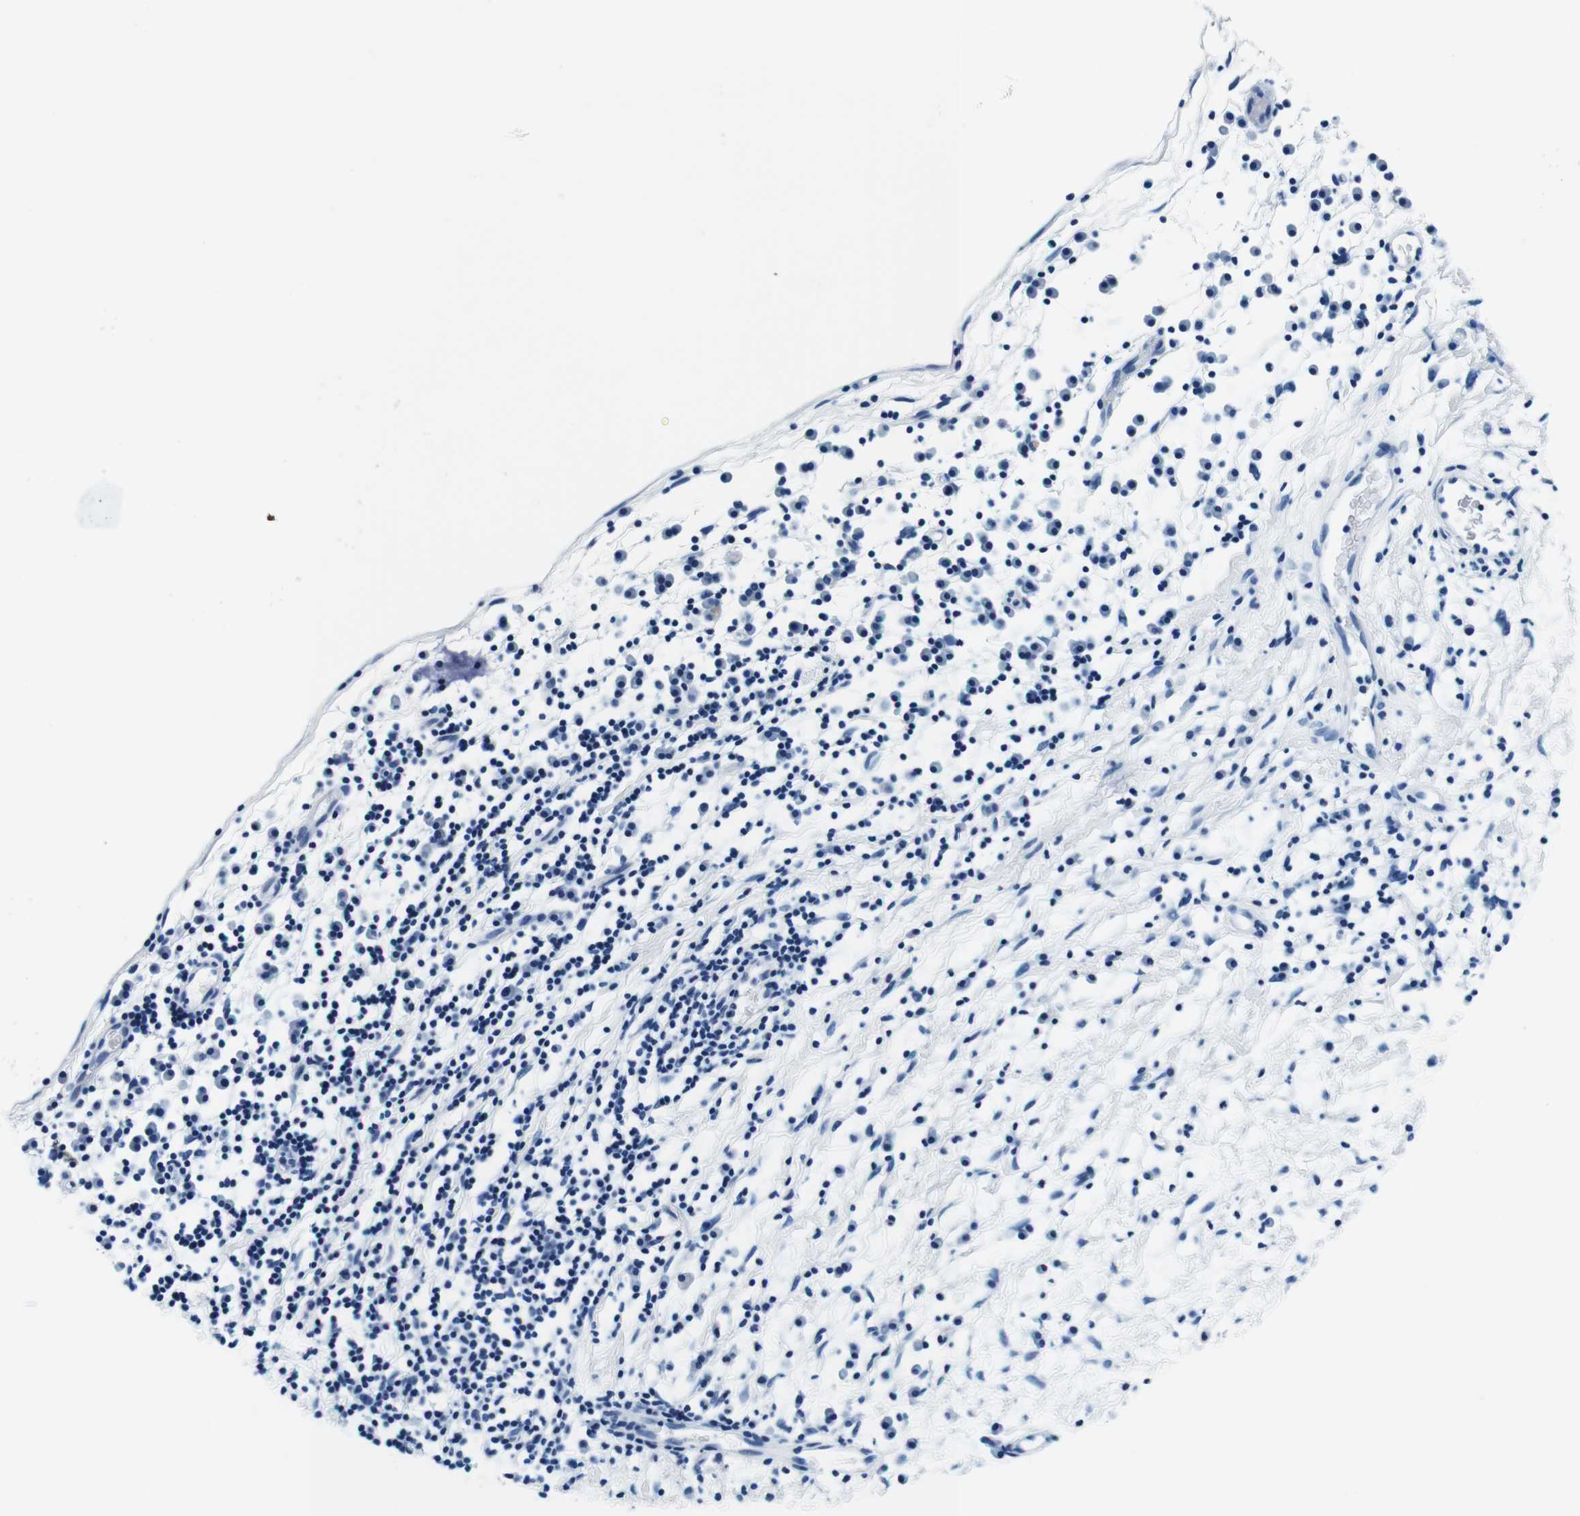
{"staining": {"intensity": "negative", "quantity": "none", "location": "none"}, "tissue": "nasopharynx", "cell_type": "Respiratory epithelial cells", "image_type": "normal", "snomed": [{"axis": "morphology", "description": "Normal tissue, NOS"}, {"axis": "topography", "description": "Nasopharynx"}], "caption": "Immunohistochemistry (IHC) micrograph of unremarkable nasopharynx: nasopharynx stained with DAB reveals no significant protein expression in respiratory epithelial cells. (Stains: DAB (3,3'-diaminobenzidine) immunohistochemistry (IHC) with hematoxylin counter stain, Microscopy: brightfield microscopy at high magnification).", "gene": "ELANE", "patient": {"sex": "male", "age": 13}}